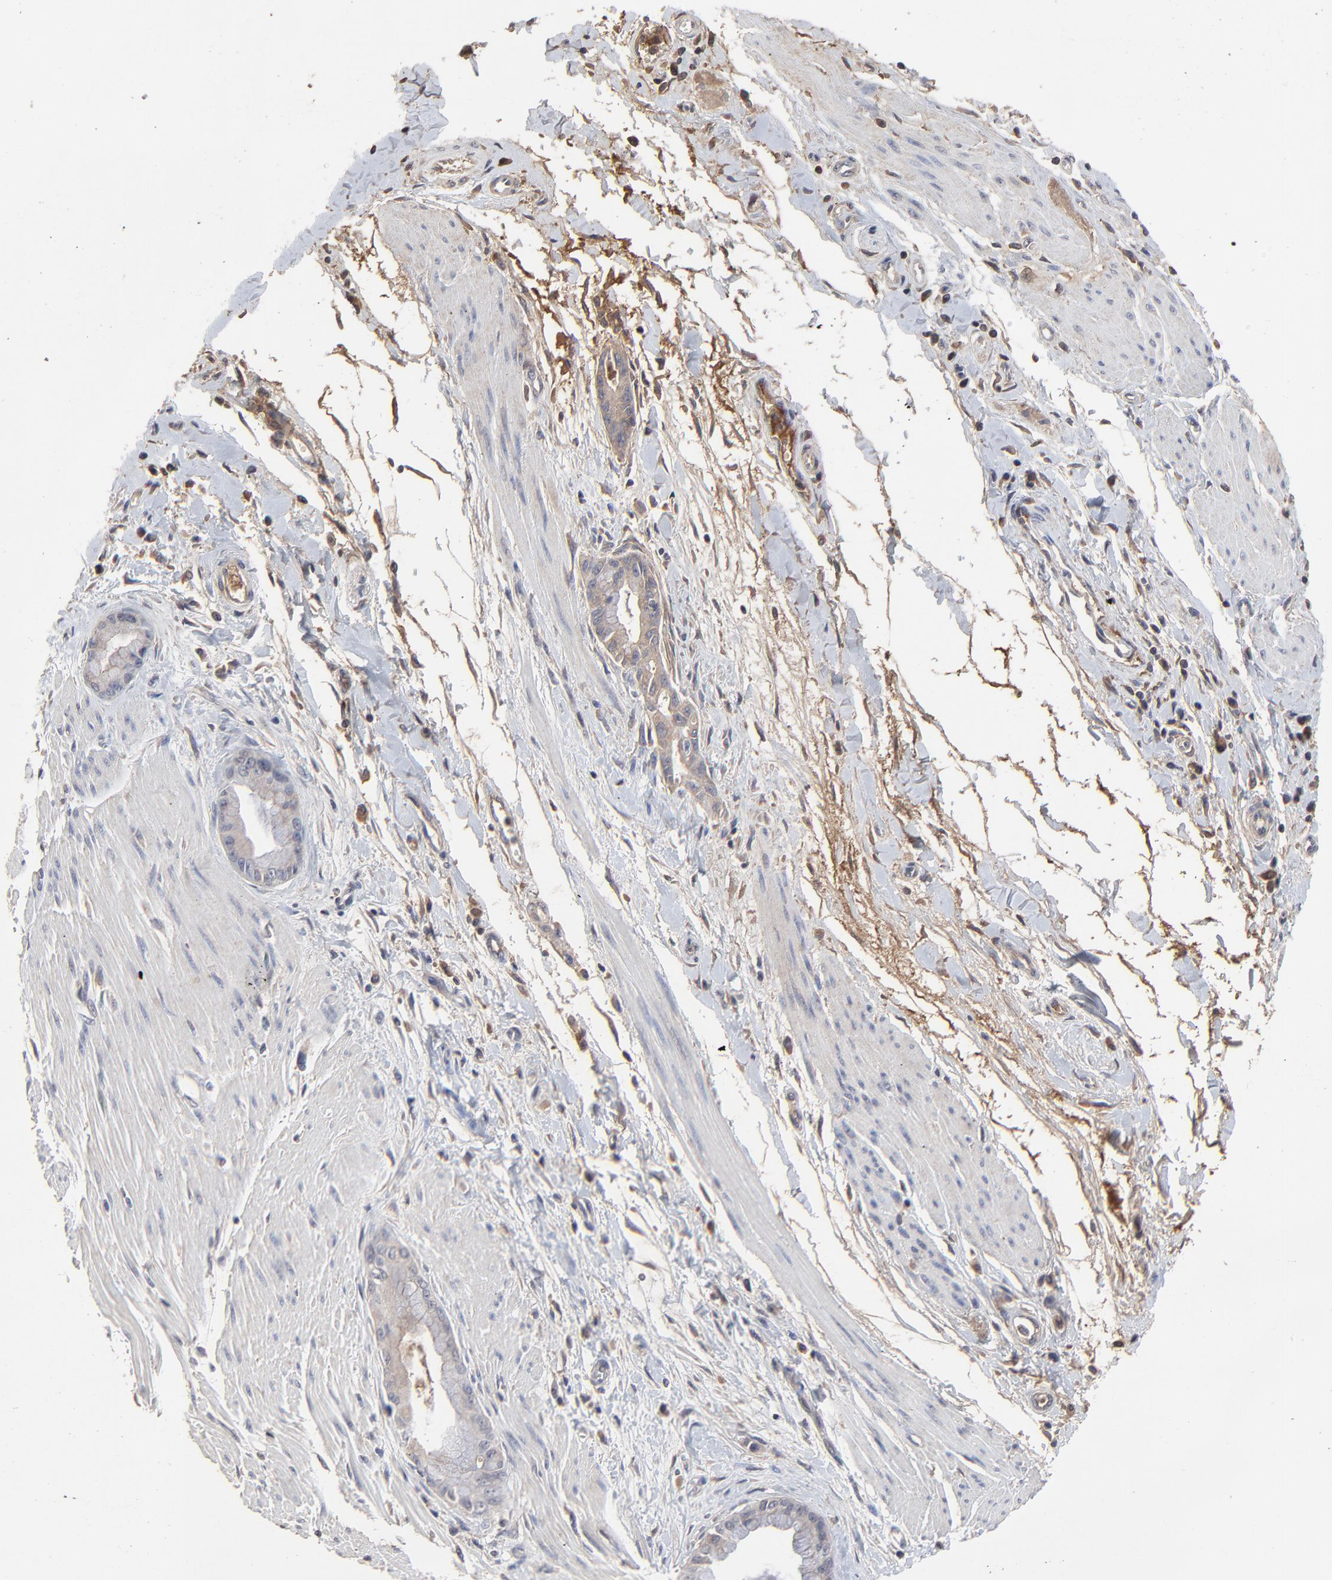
{"staining": {"intensity": "weak", "quantity": "<25%", "location": "cytoplasmic/membranous"}, "tissue": "pancreatic cancer", "cell_type": "Tumor cells", "image_type": "cancer", "snomed": [{"axis": "morphology", "description": "Adenocarcinoma, NOS"}, {"axis": "topography", "description": "Pancreas"}], "caption": "Tumor cells are negative for protein expression in human pancreatic cancer. The staining was performed using DAB to visualize the protein expression in brown, while the nuclei were stained in blue with hematoxylin (Magnification: 20x).", "gene": "VPREB3", "patient": {"sex": "male", "age": 59}}